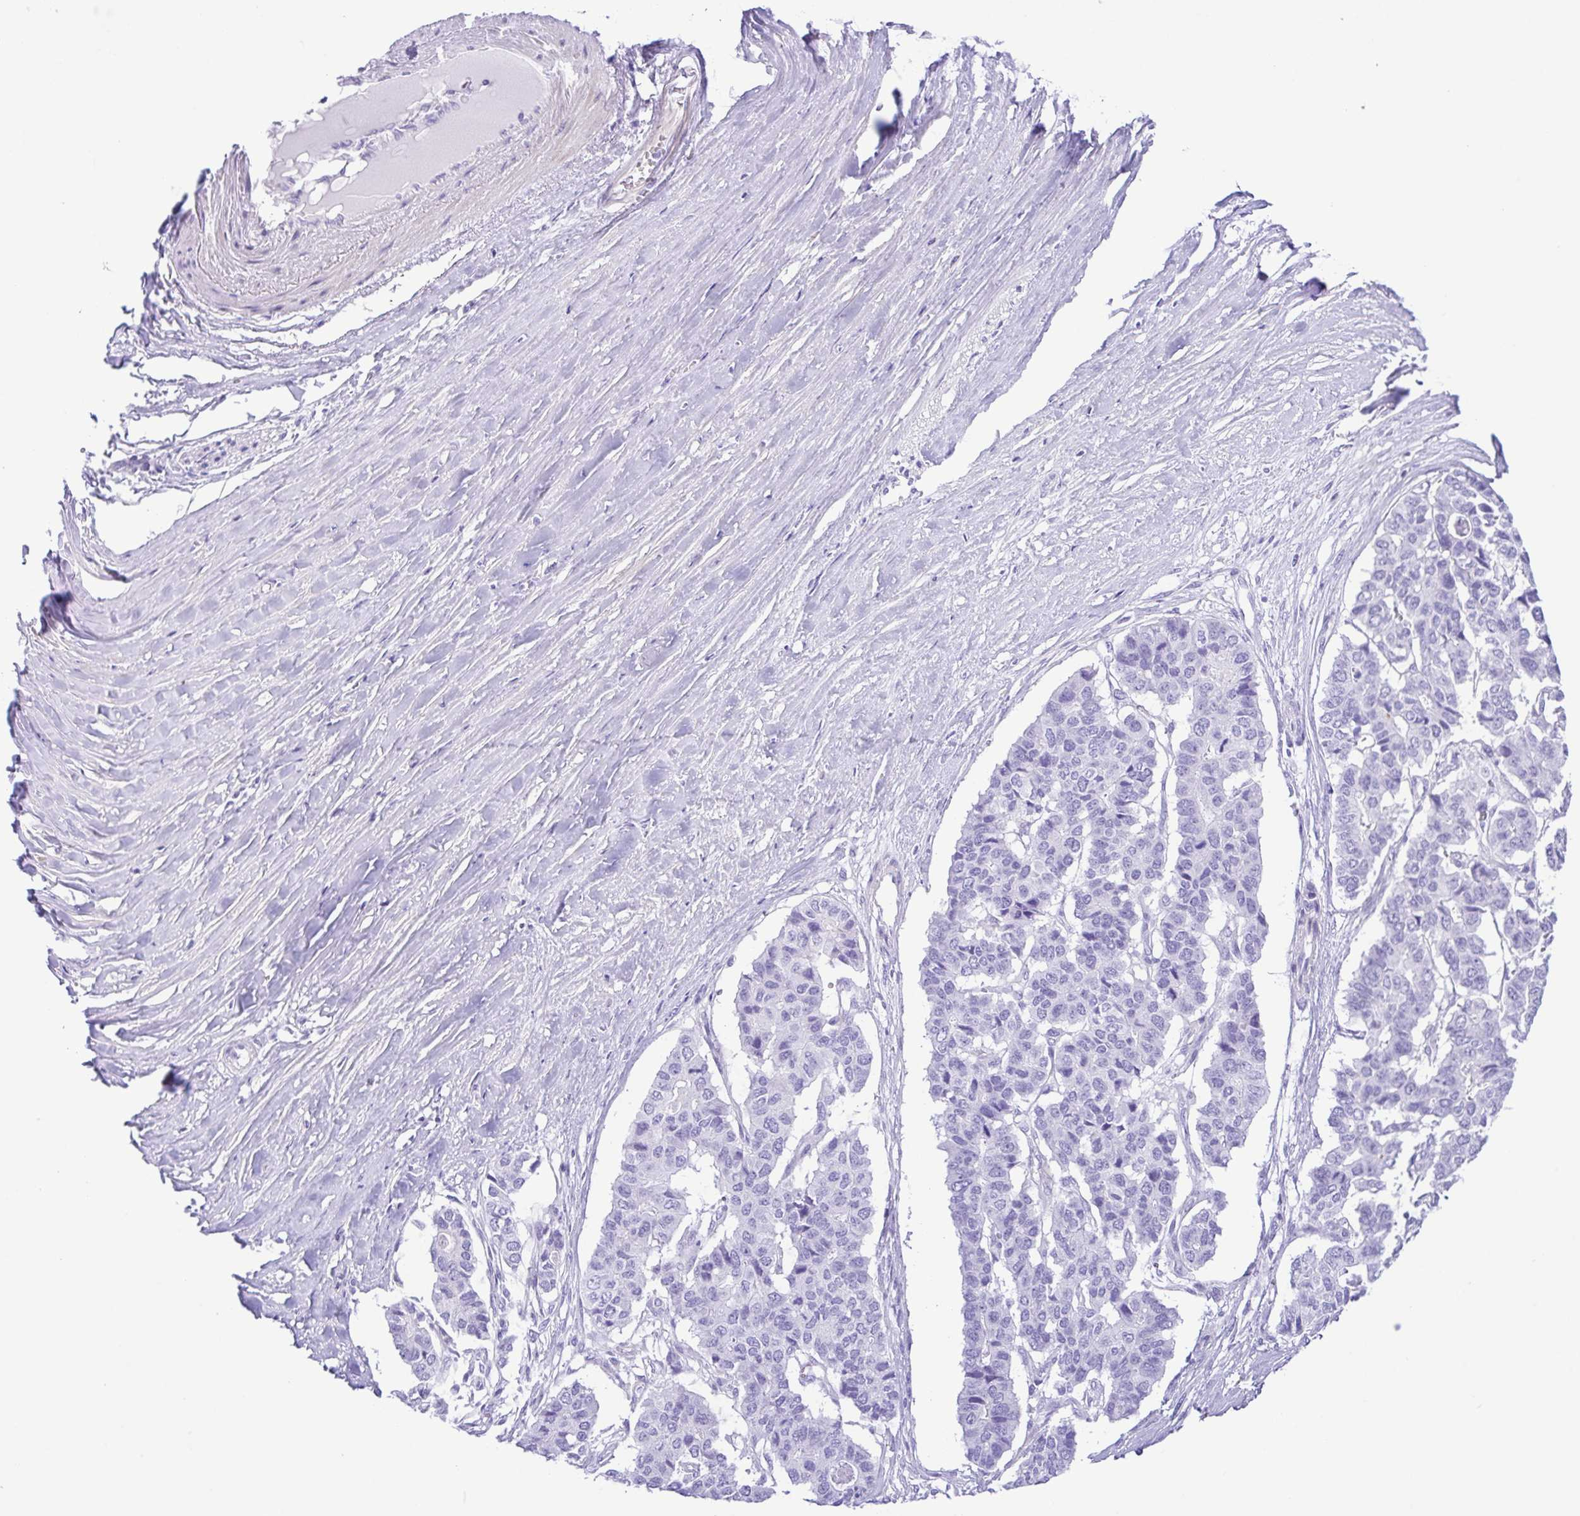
{"staining": {"intensity": "negative", "quantity": "none", "location": "none"}, "tissue": "pancreatic cancer", "cell_type": "Tumor cells", "image_type": "cancer", "snomed": [{"axis": "morphology", "description": "Adenocarcinoma, NOS"}, {"axis": "topography", "description": "Pancreas"}], "caption": "The histopathology image reveals no significant staining in tumor cells of pancreatic cancer (adenocarcinoma).", "gene": "GPR182", "patient": {"sex": "male", "age": 50}}